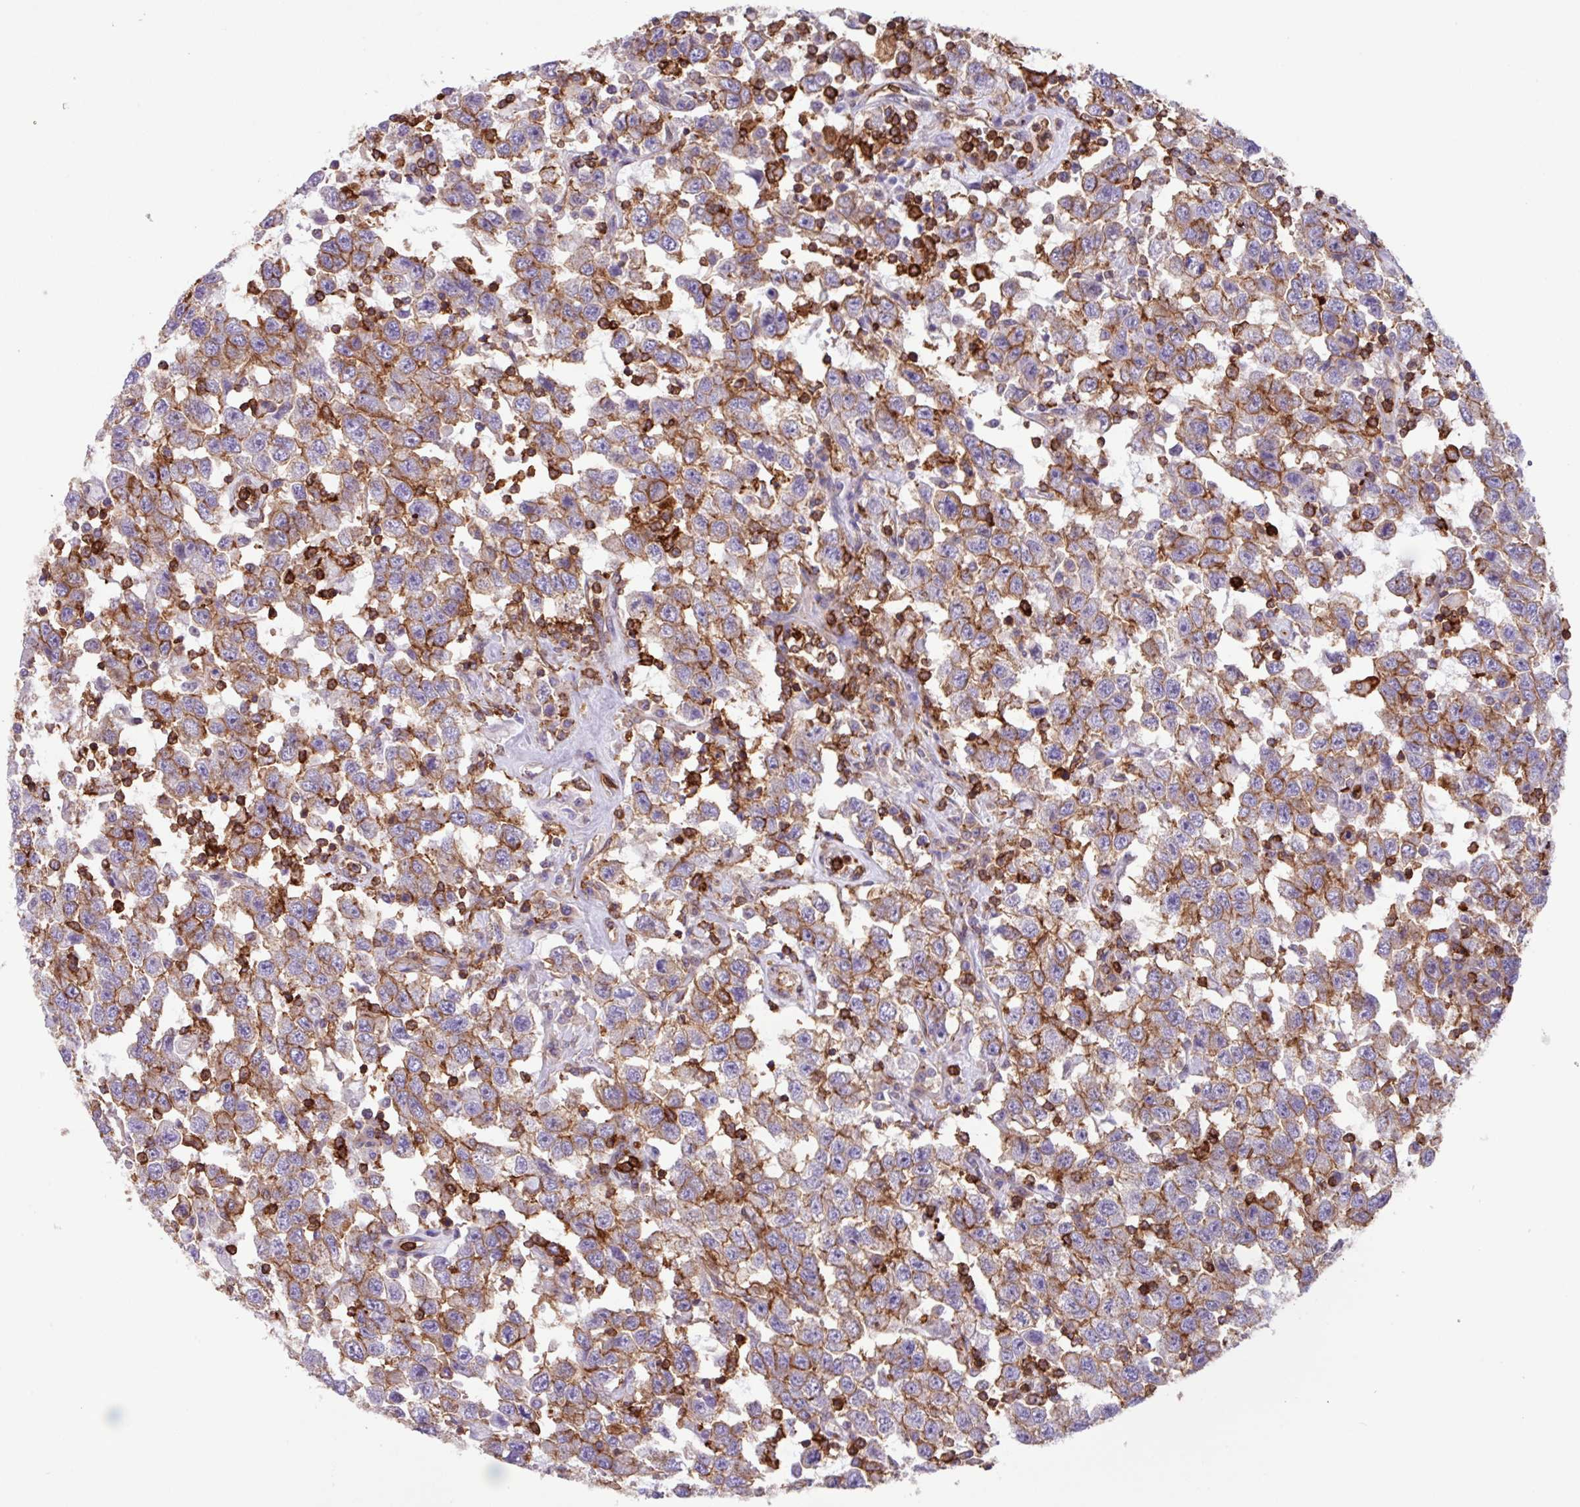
{"staining": {"intensity": "moderate", "quantity": ">75%", "location": "cytoplasmic/membranous"}, "tissue": "testis cancer", "cell_type": "Tumor cells", "image_type": "cancer", "snomed": [{"axis": "morphology", "description": "Seminoma, NOS"}, {"axis": "topography", "description": "Testis"}], "caption": "A brown stain labels moderate cytoplasmic/membranous positivity of a protein in human seminoma (testis) tumor cells.", "gene": "PPP1R18", "patient": {"sex": "male", "age": 41}}